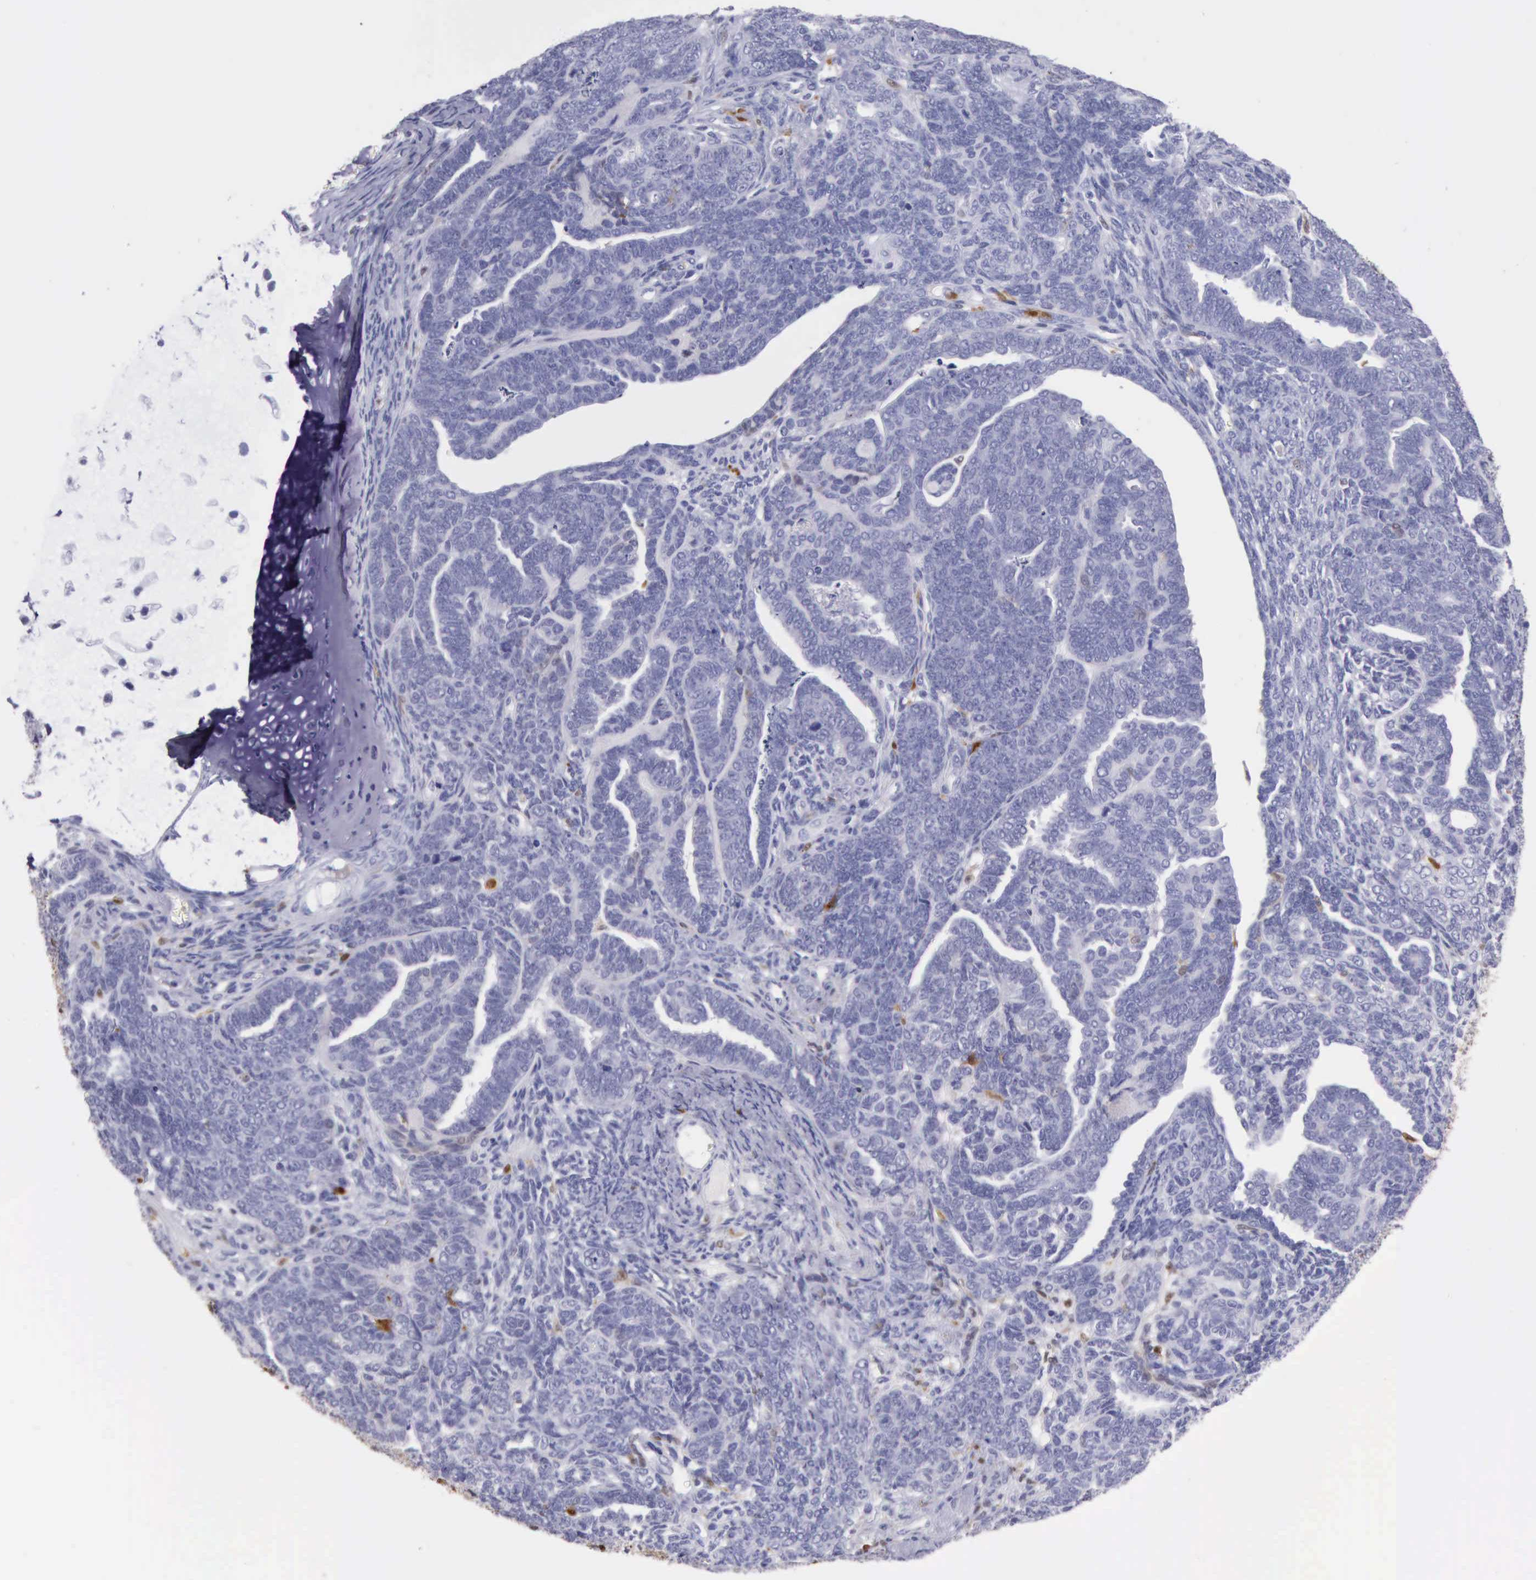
{"staining": {"intensity": "negative", "quantity": "none", "location": "none"}, "tissue": "endometrial cancer", "cell_type": "Tumor cells", "image_type": "cancer", "snomed": [{"axis": "morphology", "description": "Neoplasm, malignant, NOS"}, {"axis": "topography", "description": "Endometrium"}], "caption": "Immunohistochemical staining of endometrial cancer (malignant neoplasm) reveals no significant expression in tumor cells.", "gene": "CSTA", "patient": {"sex": "female", "age": 74}}